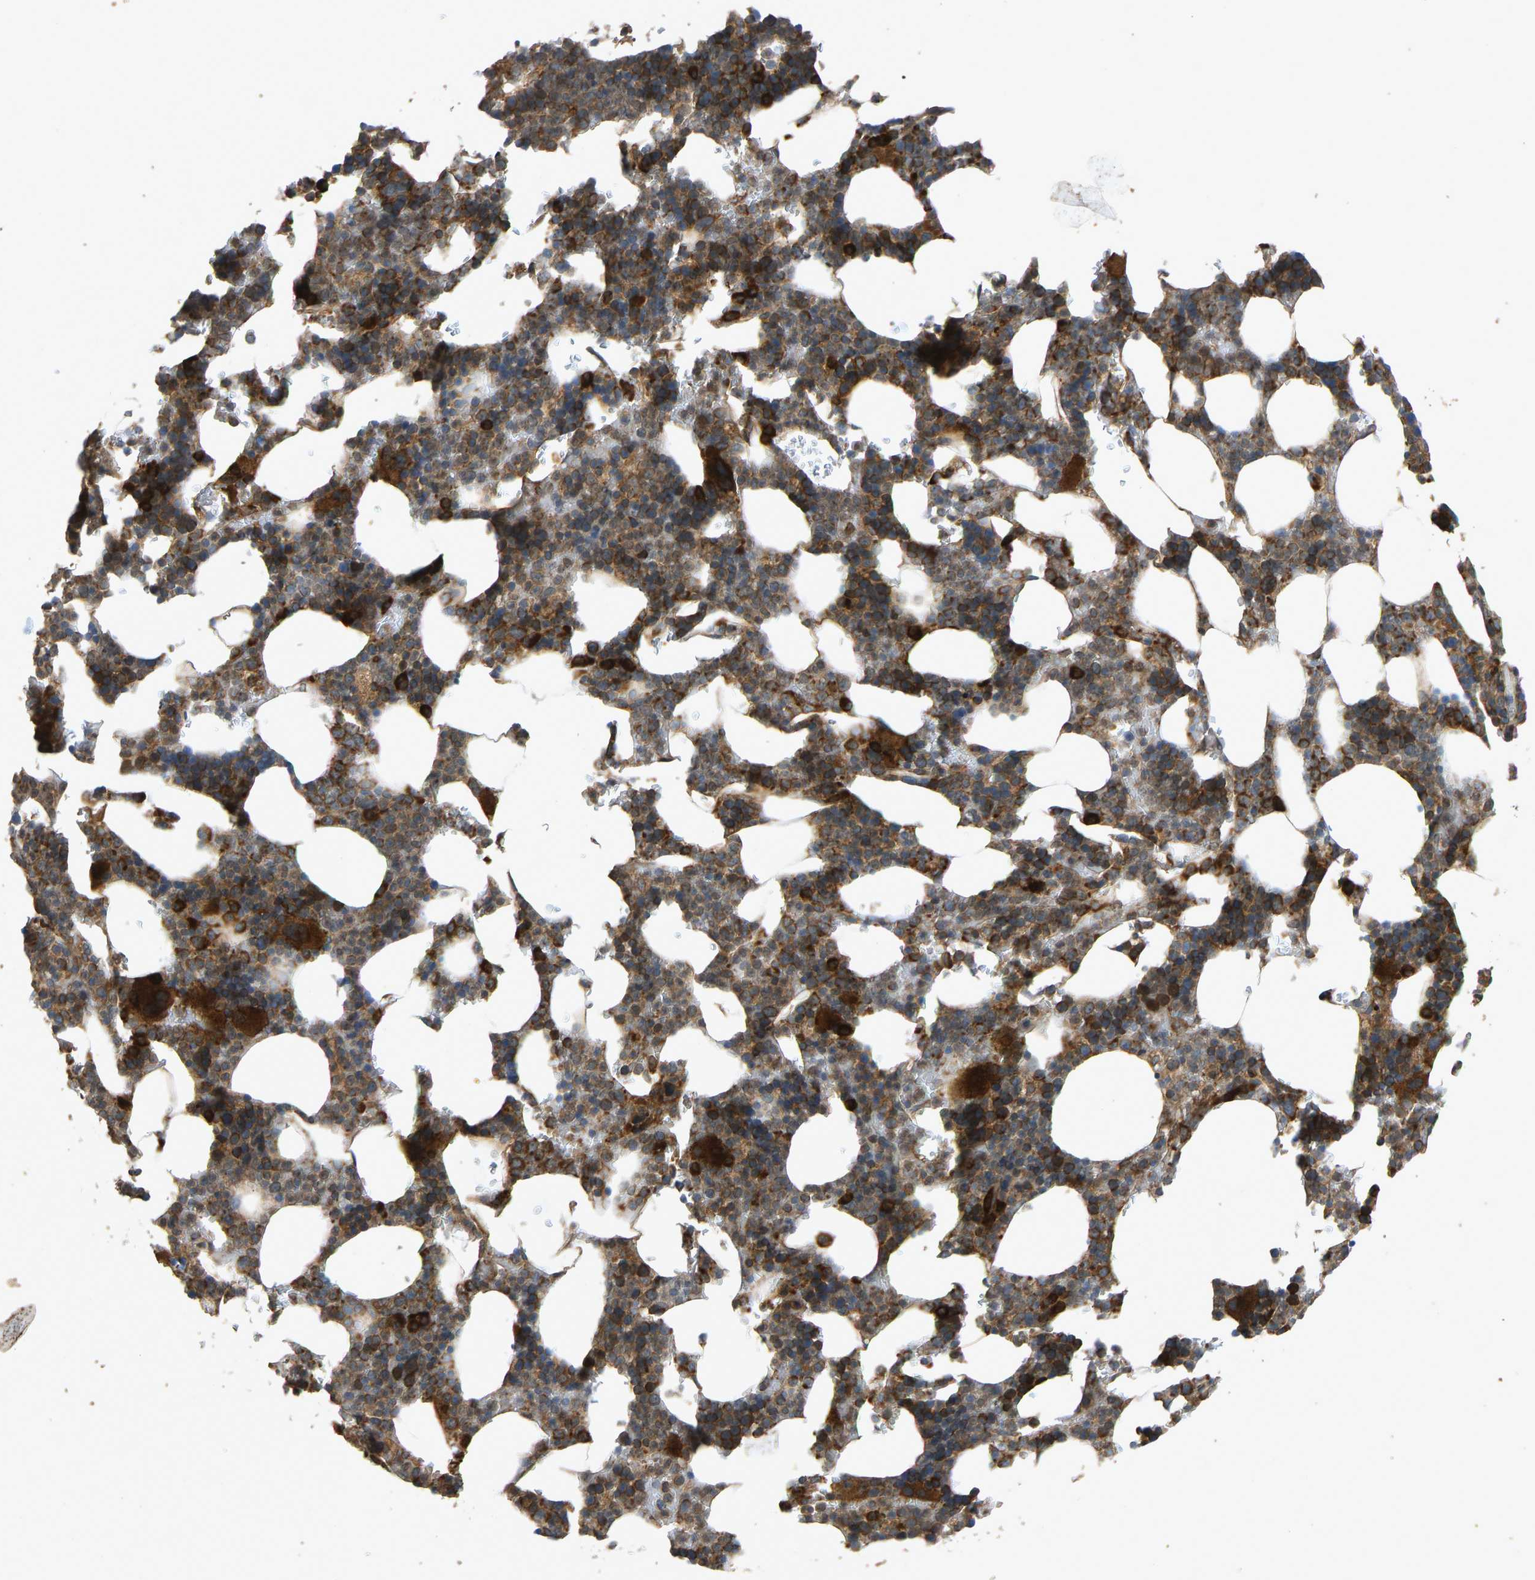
{"staining": {"intensity": "strong", "quantity": ">75%", "location": "cytoplasmic/membranous"}, "tissue": "bone marrow", "cell_type": "Hematopoietic cells", "image_type": "normal", "snomed": [{"axis": "morphology", "description": "Normal tissue, NOS"}, {"axis": "morphology", "description": "Inflammation, NOS"}, {"axis": "topography", "description": "Bone marrow"}], "caption": "The micrograph demonstrates immunohistochemical staining of unremarkable bone marrow. There is strong cytoplasmic/membranous expression is appreciated in about >75% of hematopoietic cells.", "gene": "RPN2", "patient": {"sex": "female", "age": 78}}